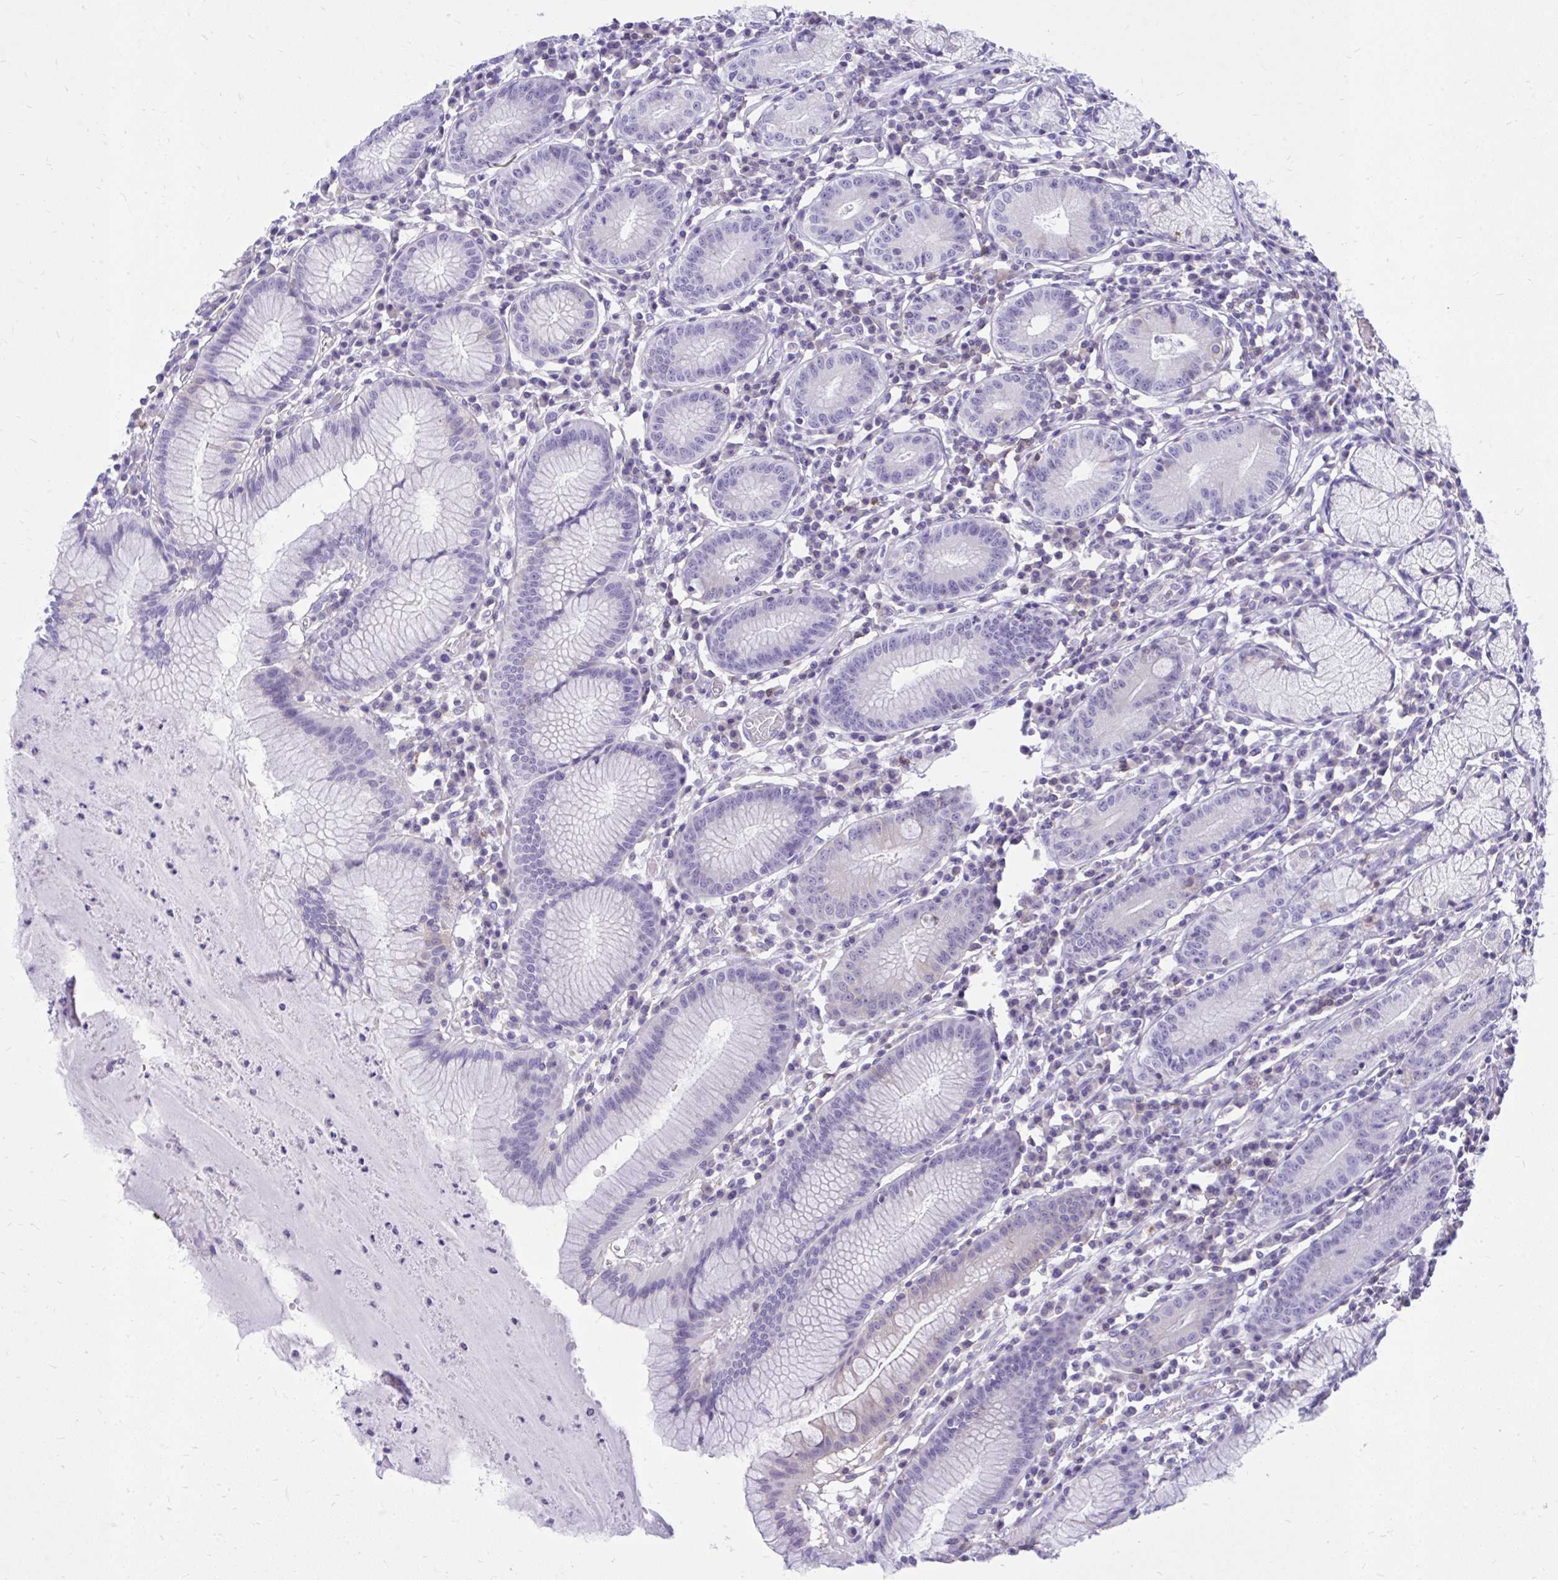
{"staining": {"intensity": "negative", "quantity": "none", "location": "none"}, "tissue": "stomach", "cell_type": "Glandular cells", "image_type": "normal", "snomed": [{"axis": "morphology", "description": "Normal tissue, NOS"}, {"axis": "topography", "description": "Stomach"}], "caption": "DAB (3,3'-diaminobenzidine) immunohistochemical staining of benign stomach reveals no significant positivity in glandular cells. The staining was performed using DAB (3,3'-diaminobenzidine) to visualize the protein expression in brown, while the nuclei were stained in blue with hematoxylin (Magnification: 20x).", "gene": "GPRIN3", "patient": {"sex": "male", "age": 55}}